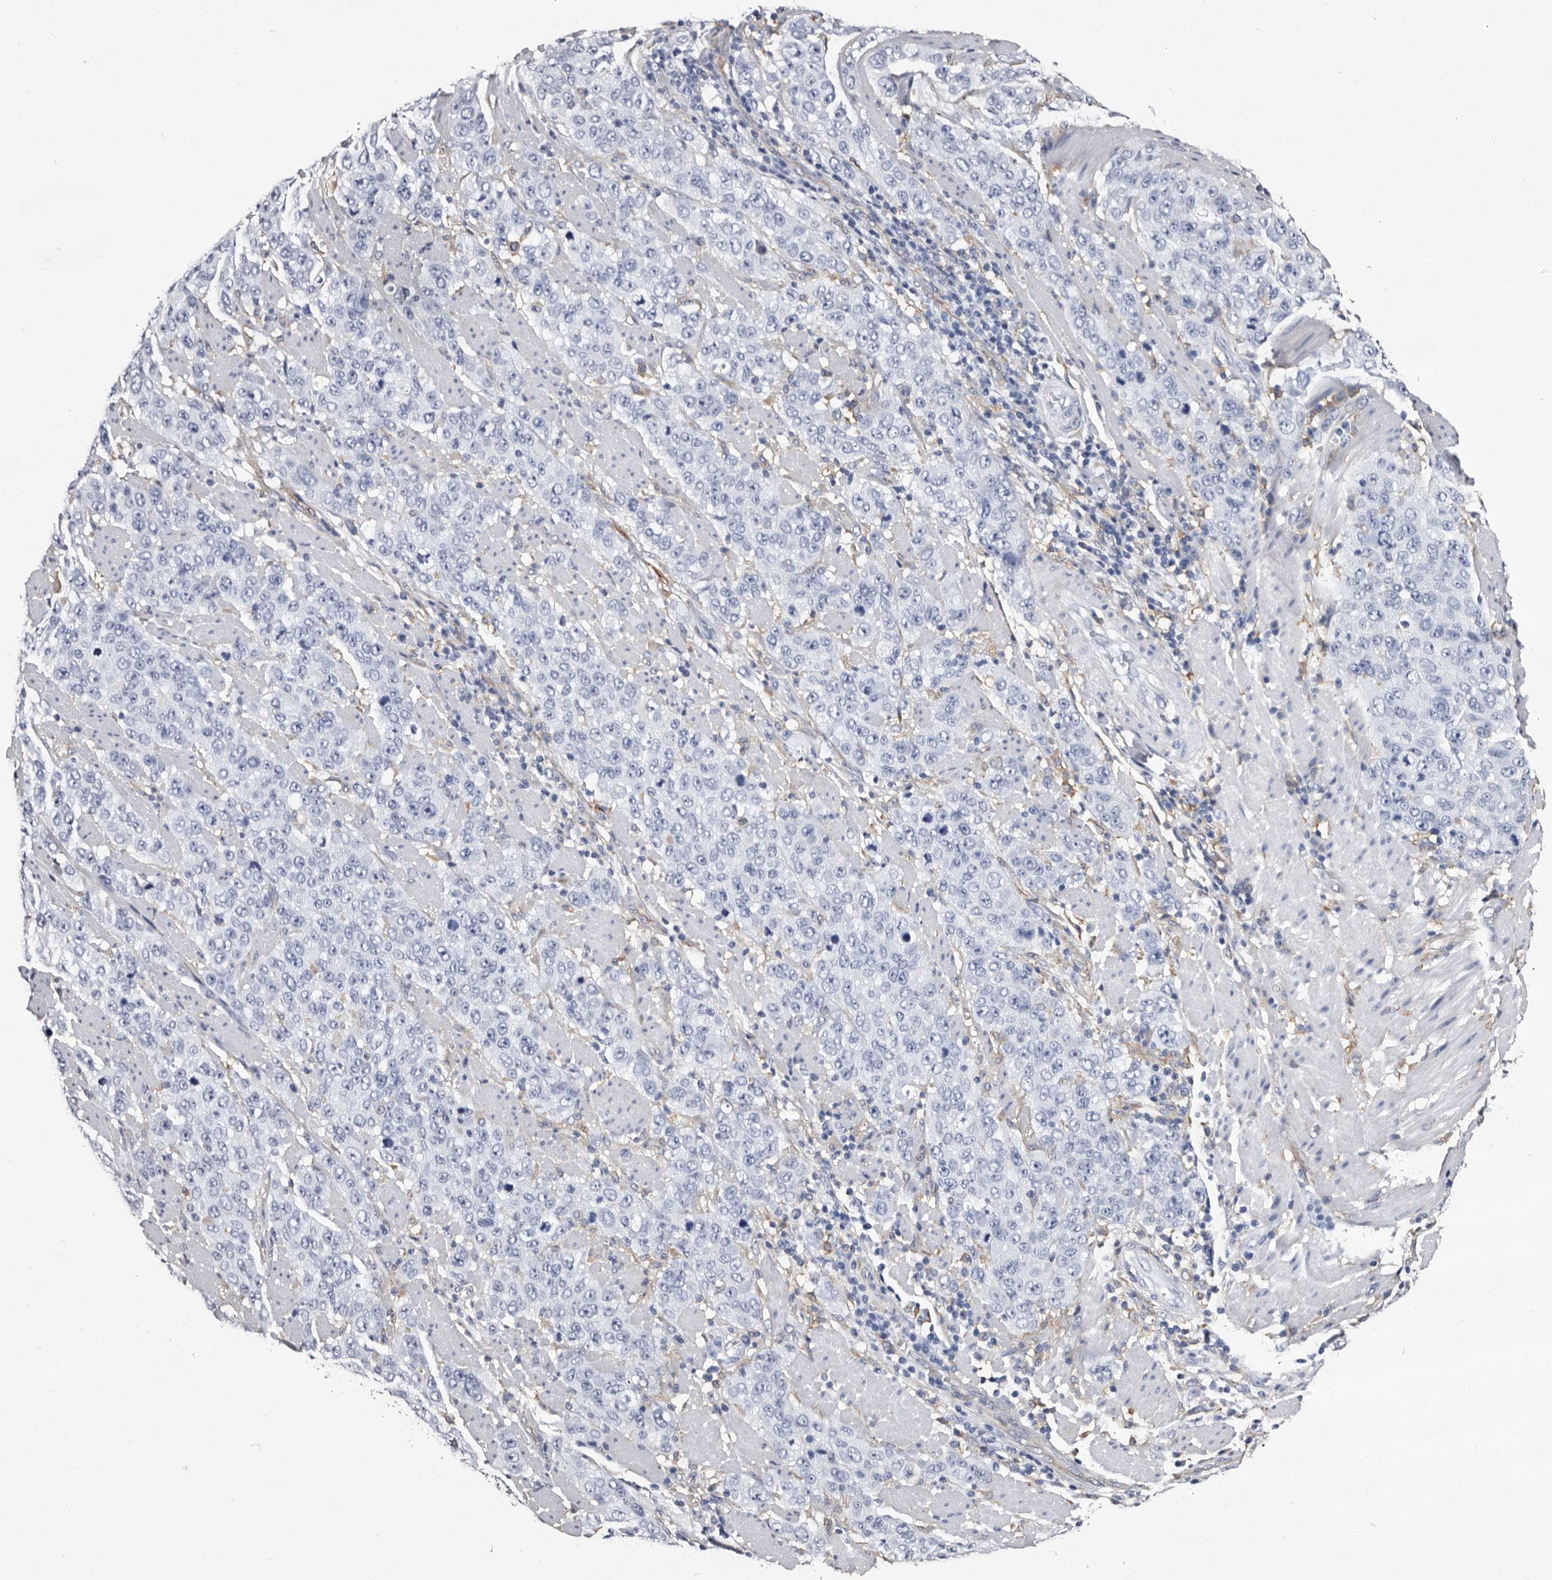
{"staining": {"intensity": "negative", "quantity": "none", "location": "none"}, "tissue": "stomach cancer", "cell_type": "Tumor cells", "image_type": "cancer", "snomed": [{"axis": "morphology", "description": "Adenocarcinoma, NOS"}, {"axis": "topography", "description": "Stomach"}], "caption": "Immunohistochemical staining of human stomach adenocarcinoma reveals no significant staining in tumor cells.", "gene": "EPB41L3", "patient": {"sex": "male", "age": 48}}